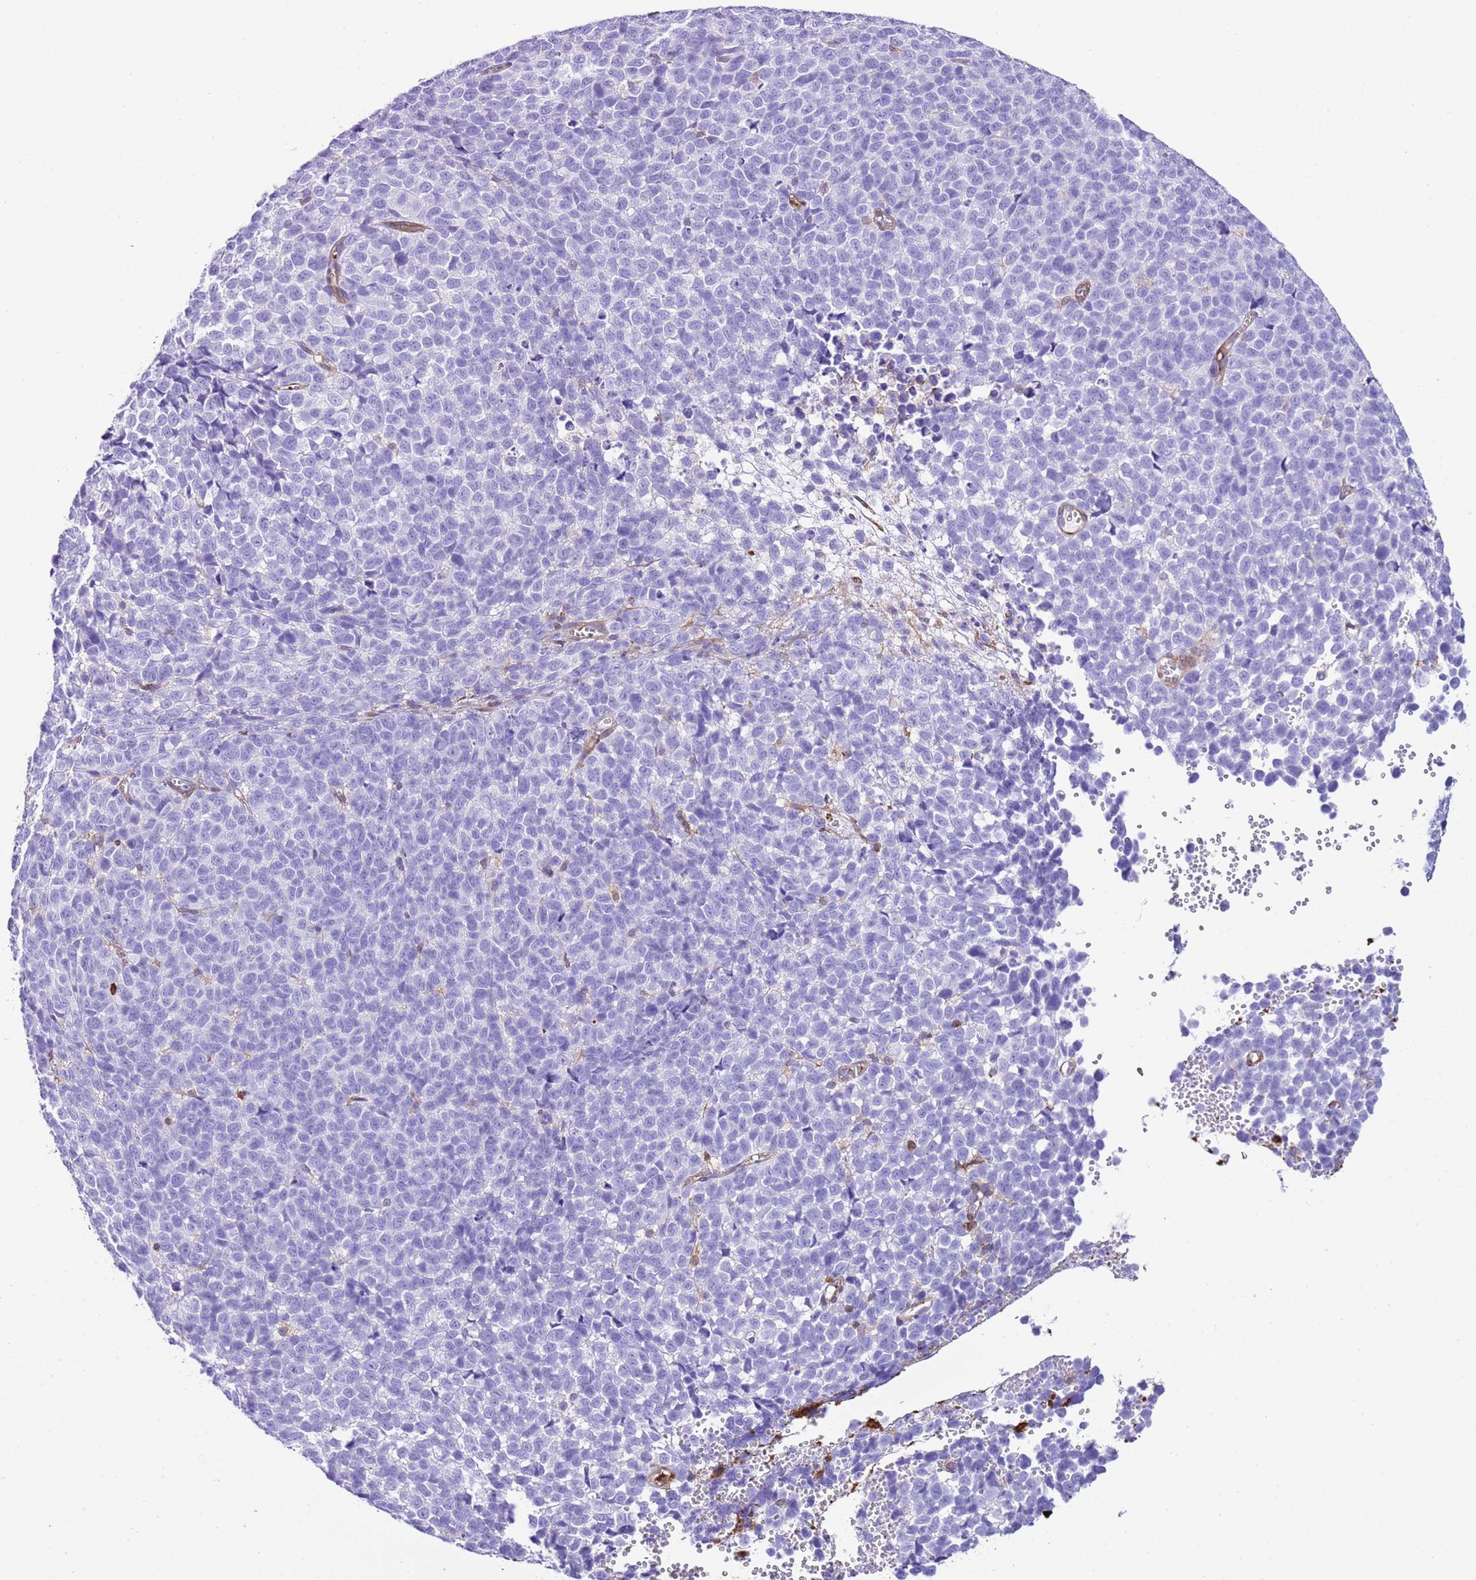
{"staining": {"intensity": "negative", "quantity": "none", "location": "none"}, "tissue": "melanoma", "cell_type": "Tumor cells", "image_type": "cancer", "snomed": [{"axis": "morphology", "description": "Malignant melanoma, NOS"}, {"axis": "topography", "description": "Nose, NOS"}], "caption": "IHC of human melanoma reveals no staining in tumor cells.", "gene": "CNN2", "patient": {"sex": "female", "age": 48}}